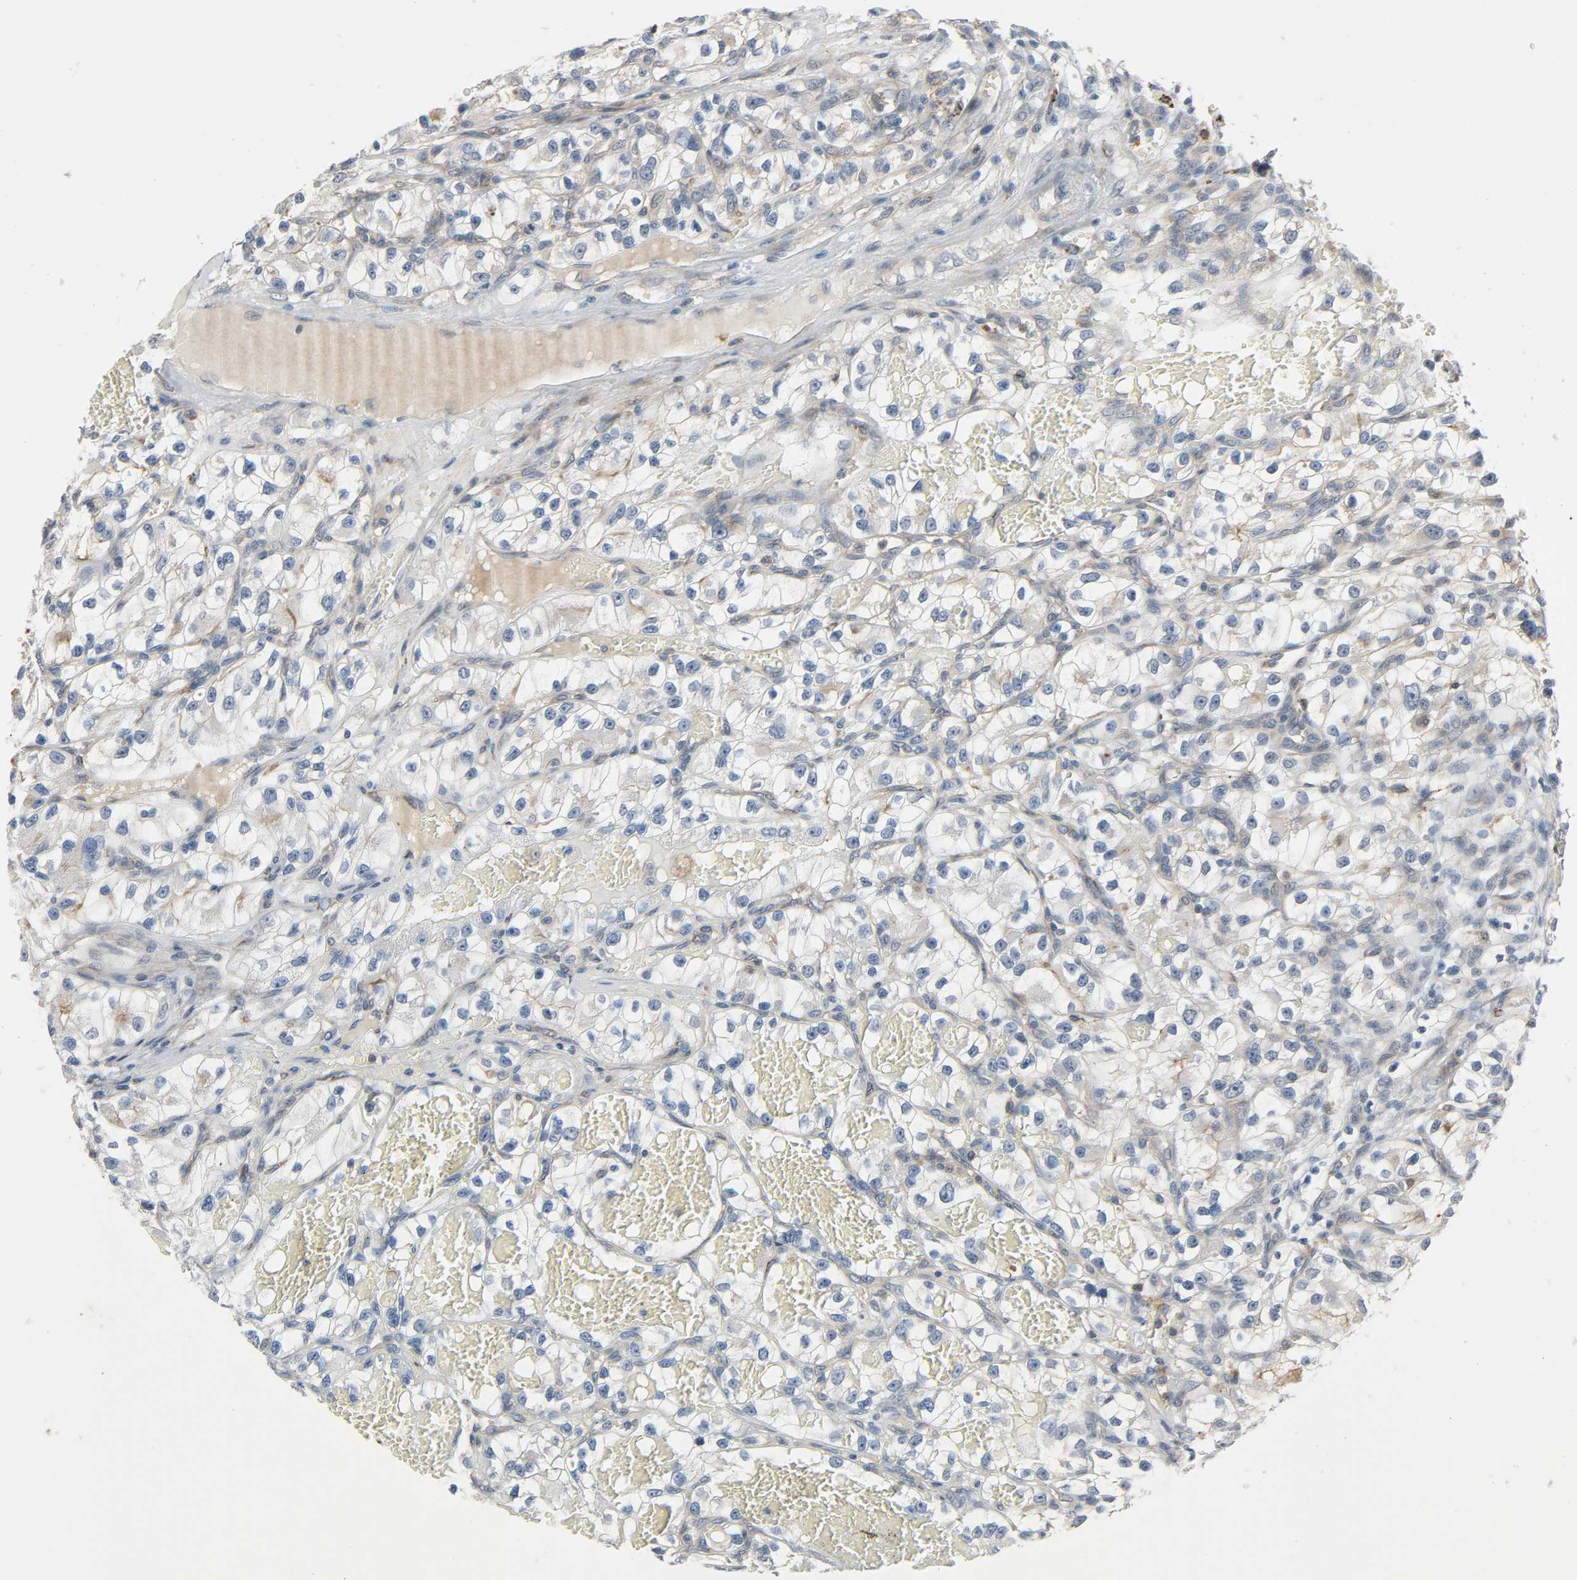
{"staining": {"intensity": "weak", "quantity": "25%-75%", "location": "cytoplasmic/membranous"}, "tissue": "renal cancer", "cell_type": "Tumor cells", "image_type": "cancer", "snomed": [{"axis": "morphology", "description": "Adenocarcinoma, NOS"}, {"axis": "topography", "description": "Kidney"}], "caption": "Weak cytoplasmic/membranous protein staining is identified in approximately 25%-75% of tumor cells in renal cancer (adenocarcinoma).", "gene": "CD4", "patient": {"sex": "female", "age": 57}}